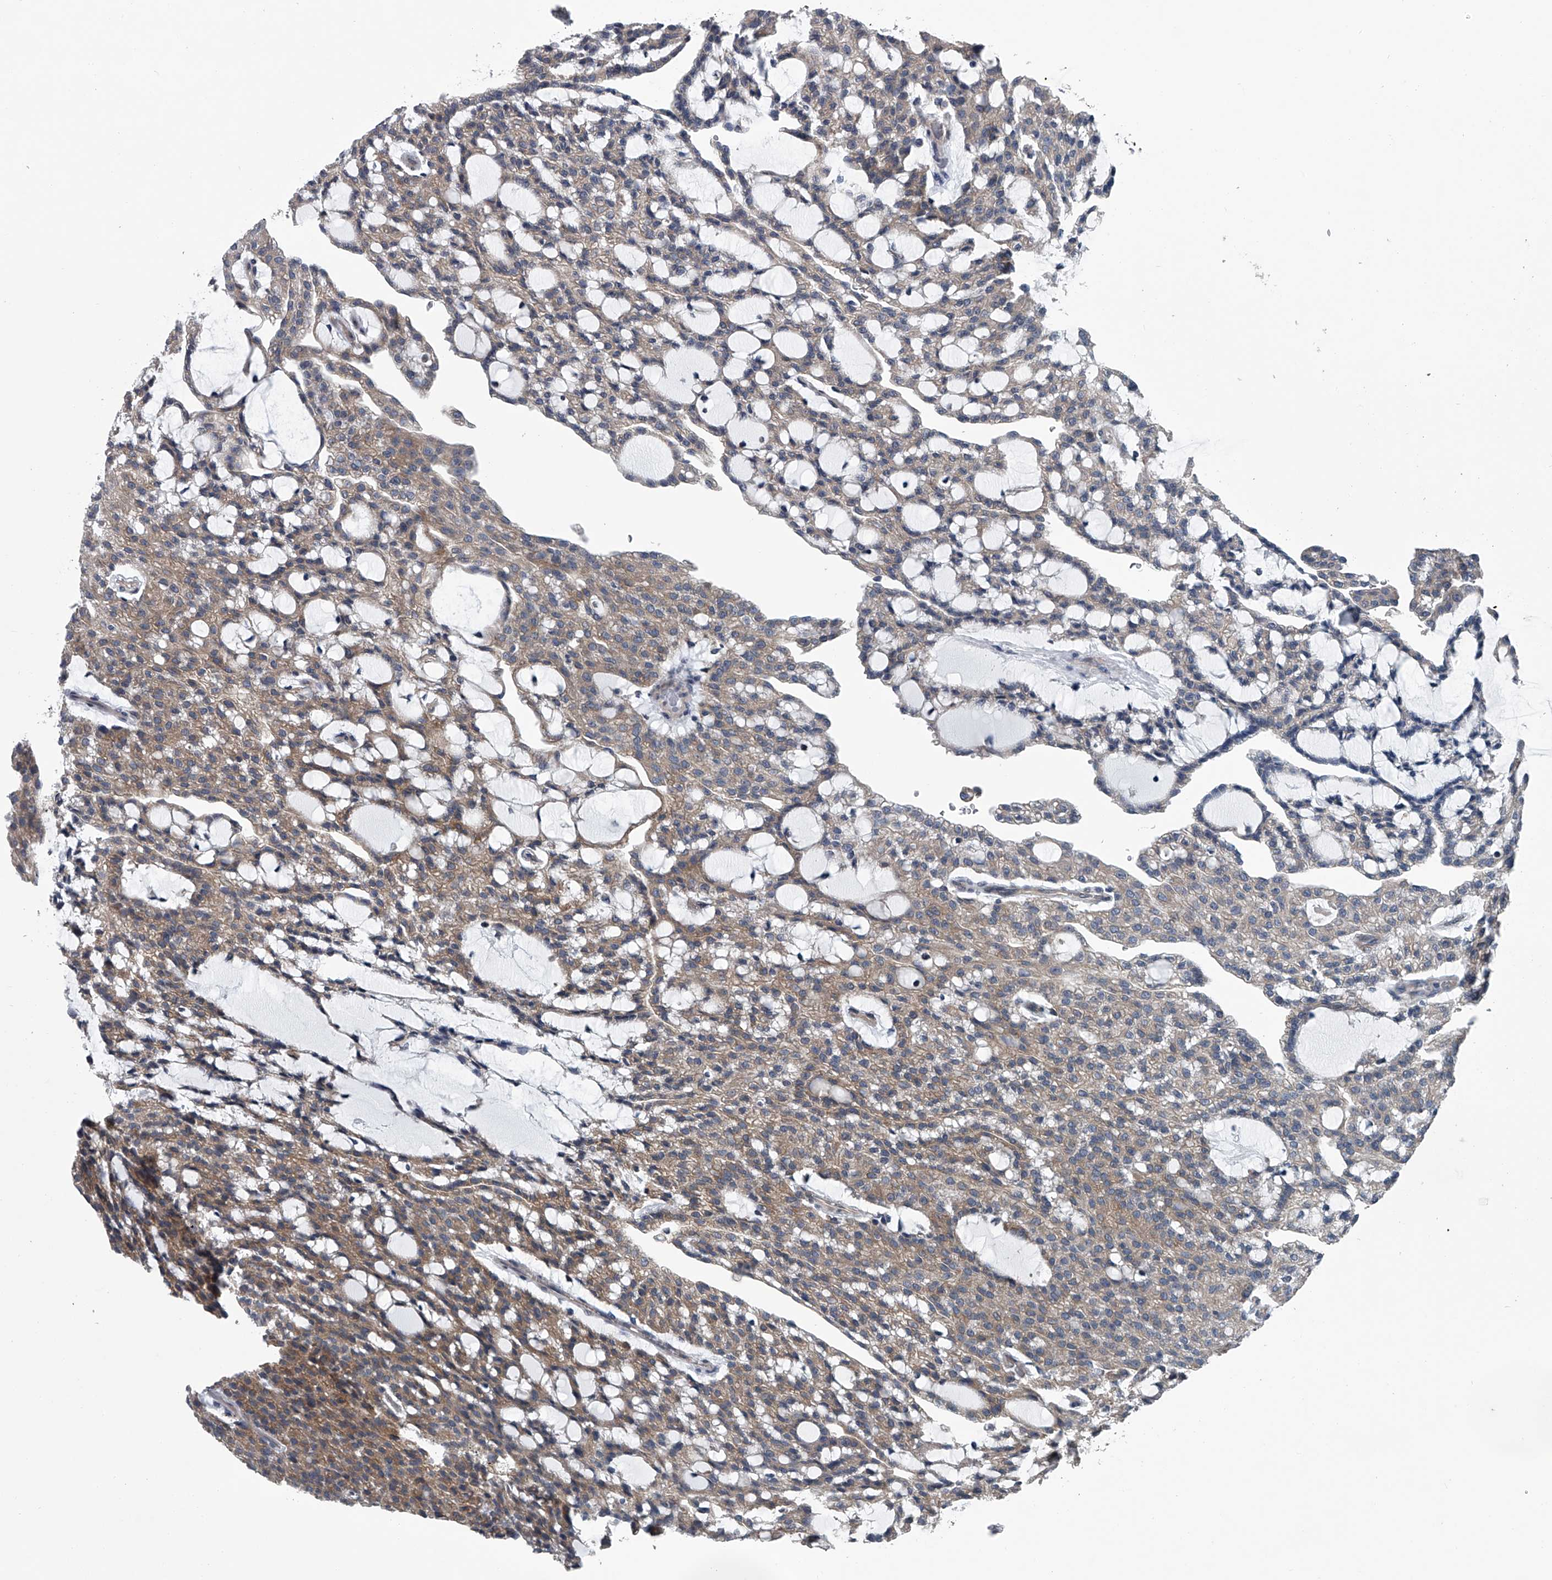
{"staining": {"intensity": "moderate", "quantity": "25%-75%", "location": "cytoplasmic/membranous"}, "tissue": "renal cancer", "cell_type": "Tumor cells", "image_type": "cancer", "snomed": [{"axis": "morphology", "description": "Adenocarcinoma, NOS"}, {"axis": "topography", "description": "Kidney"}], "caption": "Renal adenocarcinoma stained with immunohistochemistry demonstrates moderate cytoplasmic/membranous expression in approximately 25%-75% of tumor cells.", "gene": "PPP2R5D", "patient": {"sex": "male", "age": 63}}